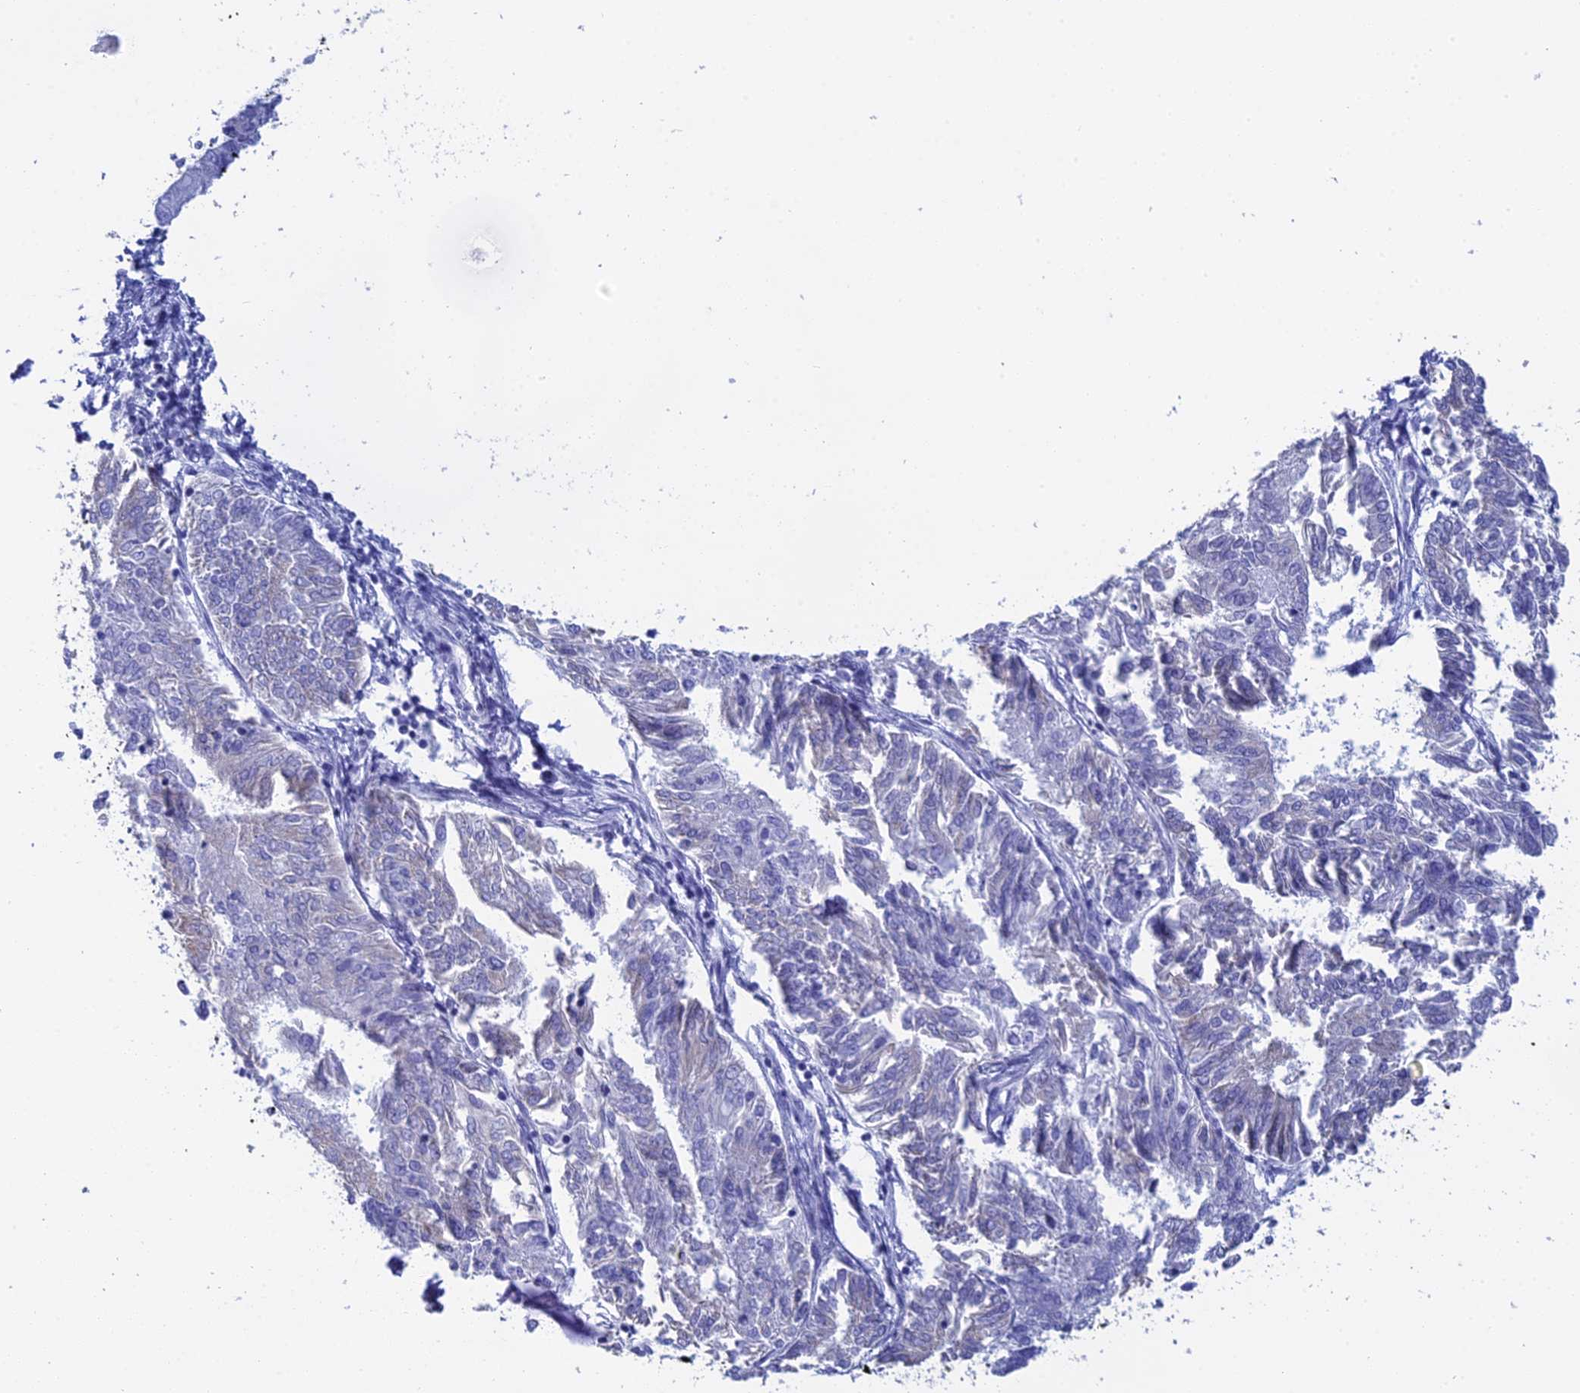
{"staining": {"intensity": "negative", "quantity": "none", "location": "none"}, "tissue": "endometrial cancer", "cell_type": "Tumor cells", "image_type": "cancer", "snomed": [{"axis": "morphology", "description": "Adenocarcinoma, NOS"}, {"axis": "topography", "description": "Endometrium"}], "caption": "High magnification brightfield microscopy of endometrial cancer (adenocarcinoma) stained with DAB (3,3'-diaminobenzidine) (brown) and counterstained with hematoxylin (blue): tumor cells show no significant staining.", "gene": "TEX101", "patient": {"sex": "female", "age": 58}}